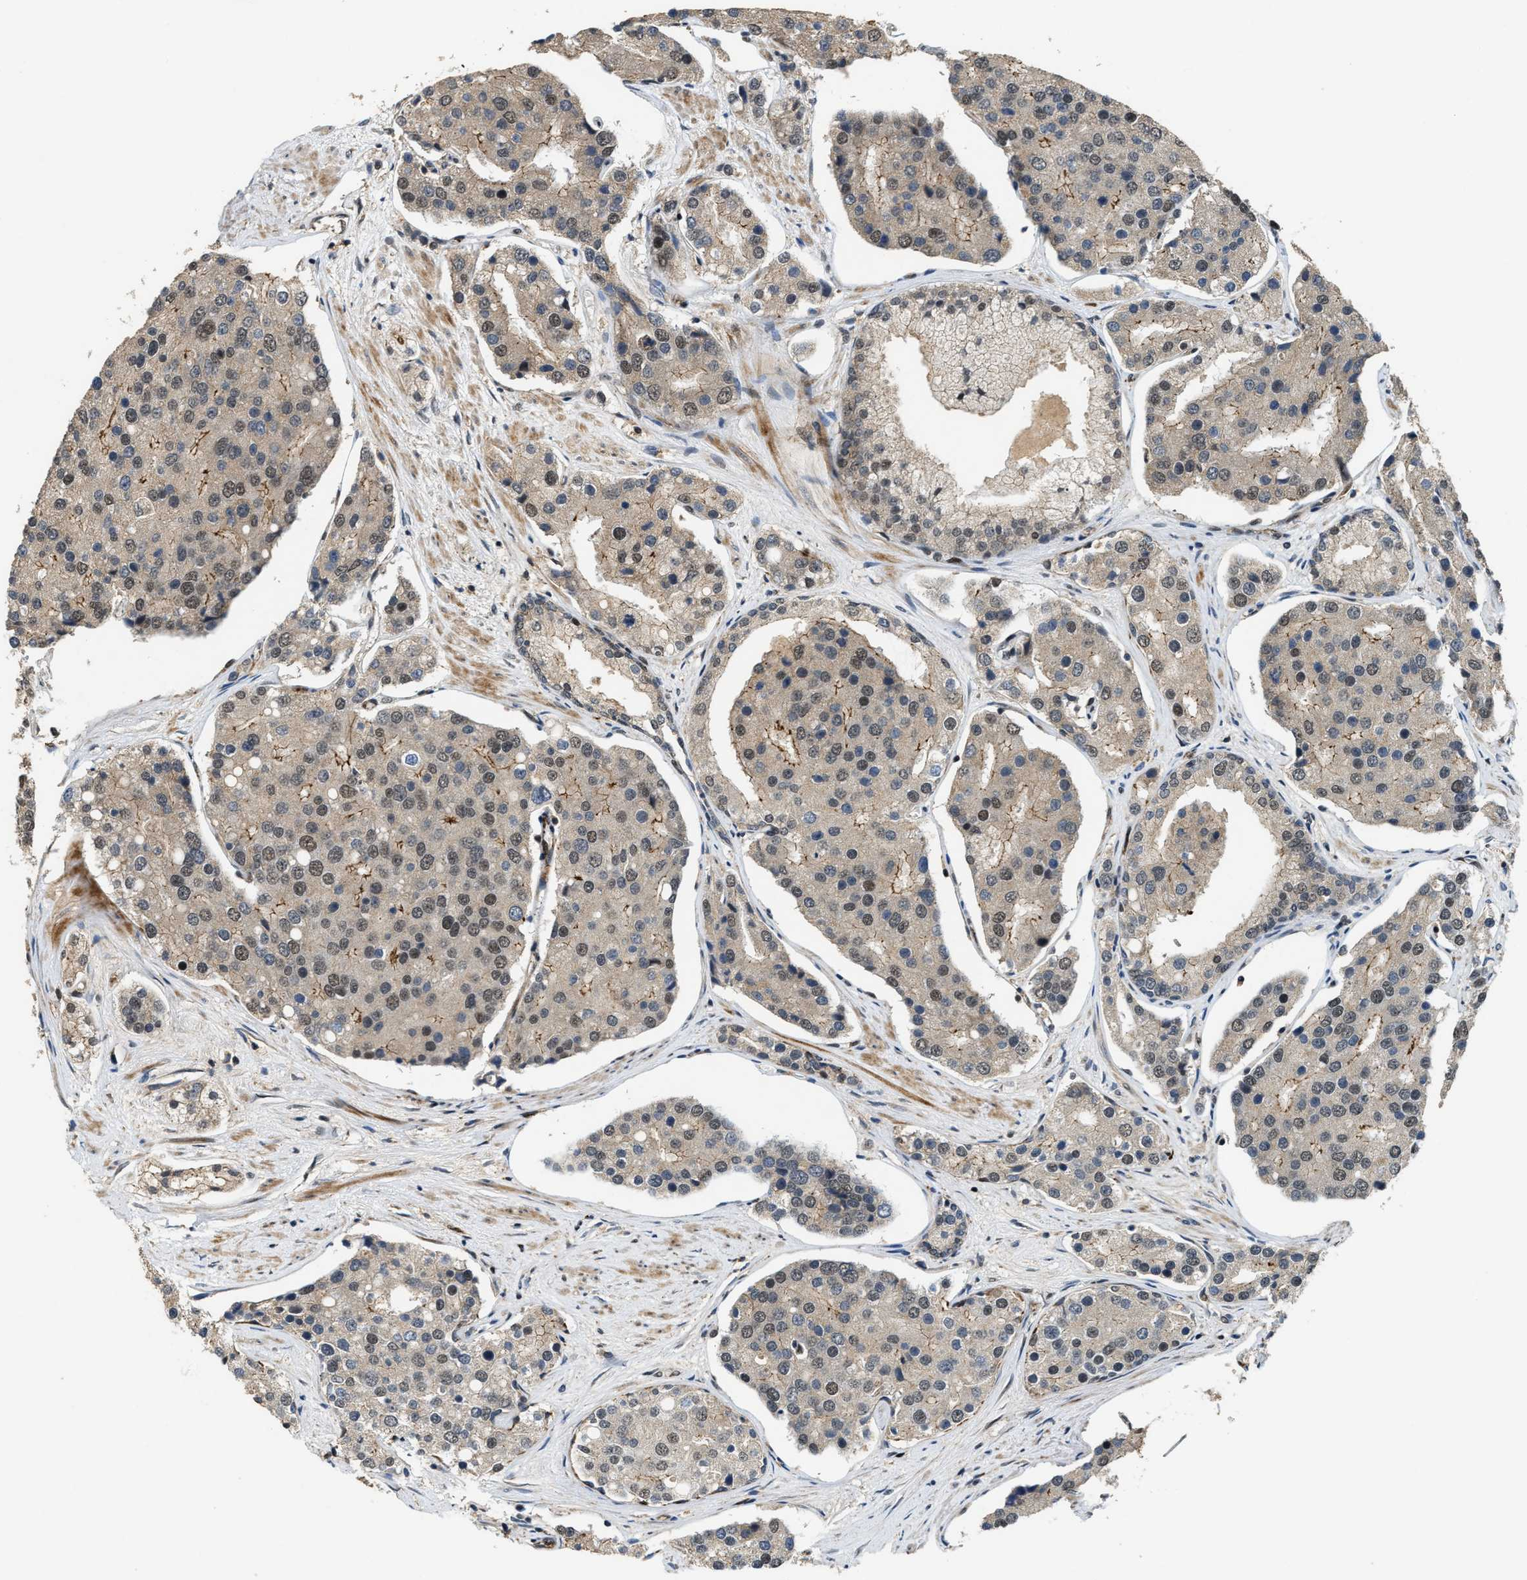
{"staining": {"intensity": "weak", "quantity": "25%-75%", "location": "nuclear"}, "tissue": "prostate cancer", "cell_type": "Tumor cells", "image_type": "cancer", "snomed": [{"axis": "morphology", "description": "Adenocarcinoma, High grade"}, {"axis": "topography", "description": "Prostate"}], "caption": "The histopathology image displays a brown stain indicating the presence of a protein in the nuclear of tumor cells in adenocarcinoma (high-grade) (prostate).", "gene": "DPF2", "patient": {"sex": "male", "age": 50}}